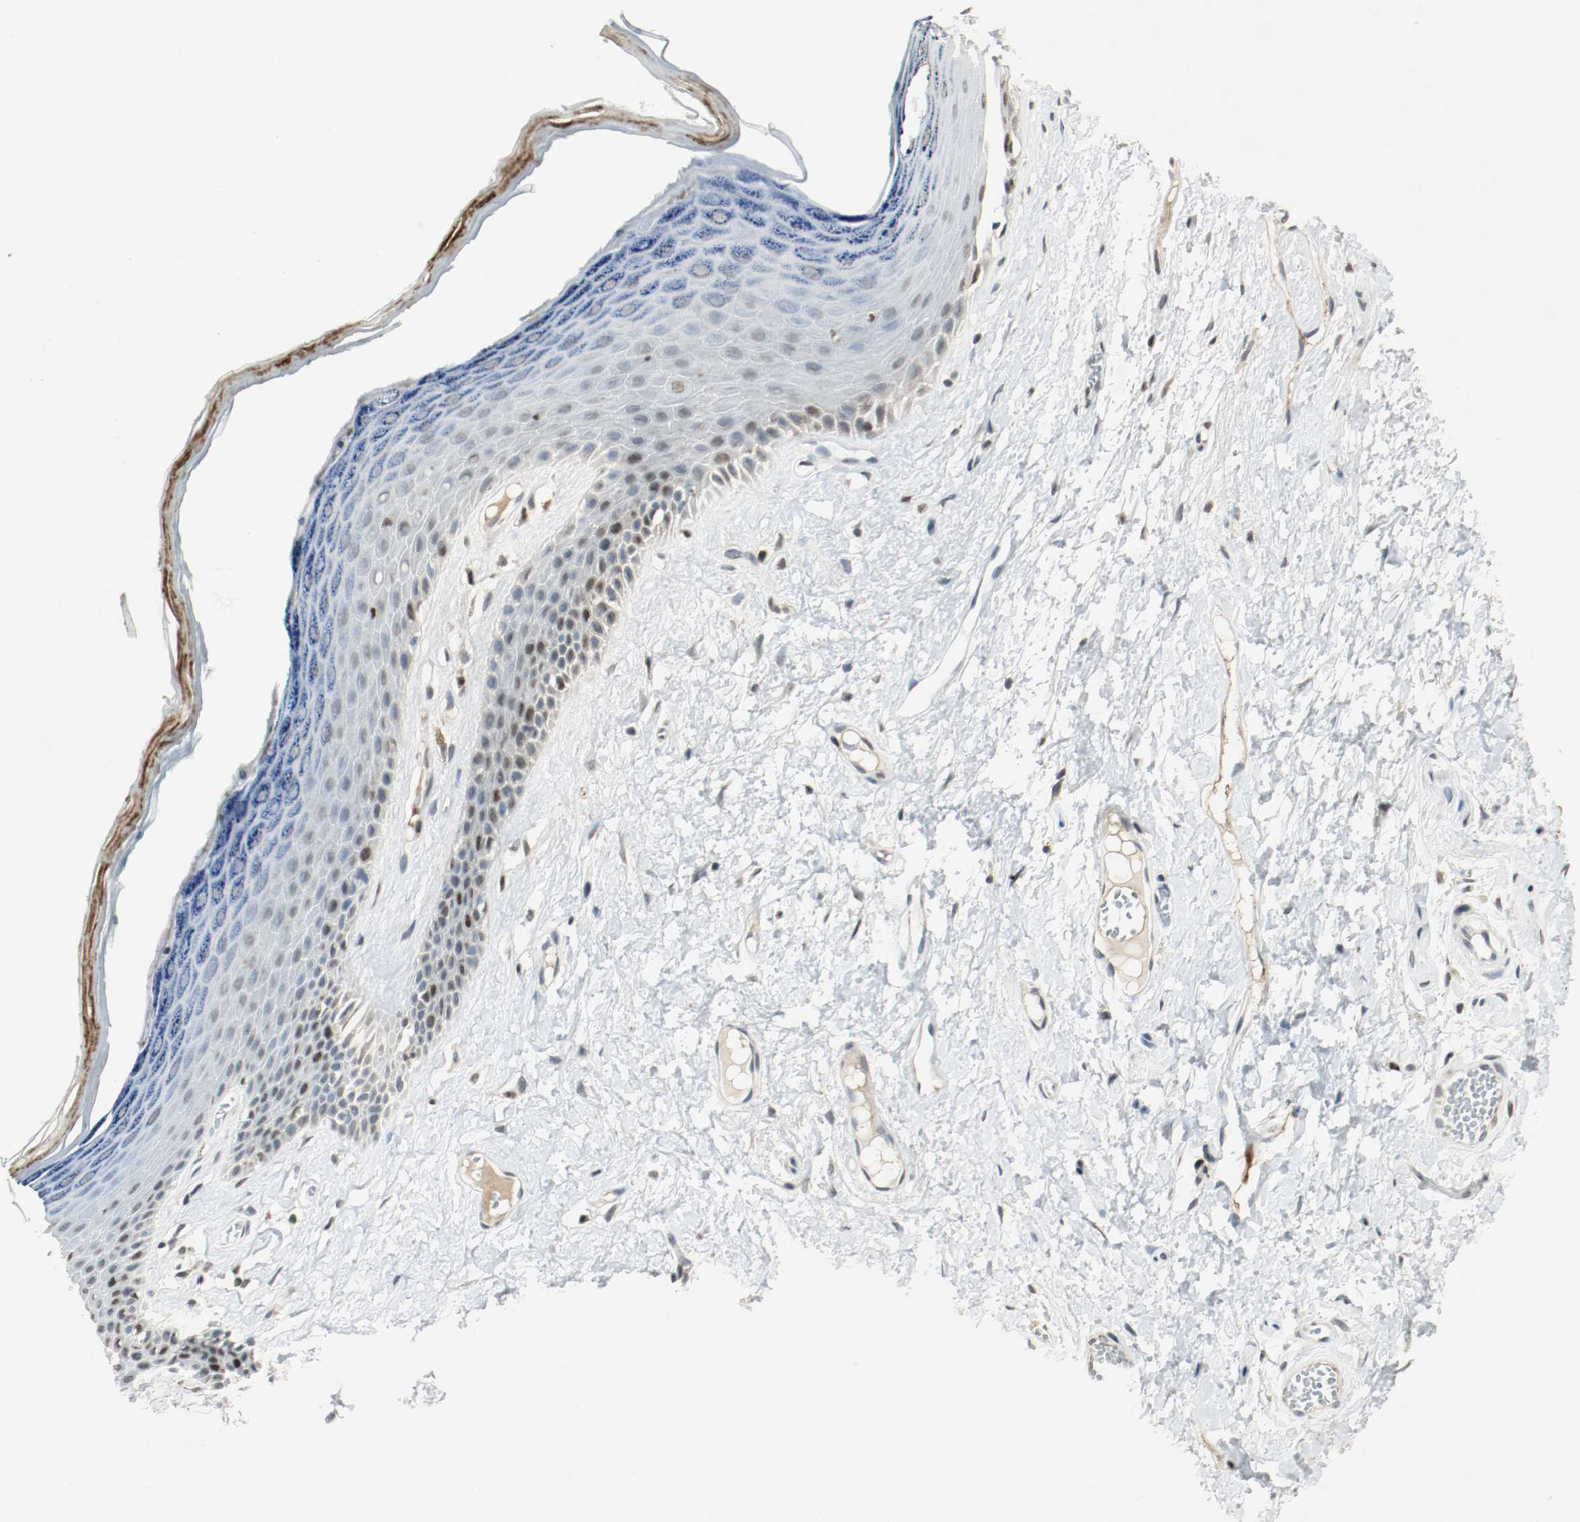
{"staining": {"intensity": "moderate", "quantity": "<25%", "location": "nuclear"}, "tissue": "skin", "cell_type": "Epidermal cells", "image_type": "normal", "snomed": [{"axis": "morphology", "description": "Normal tissue, NOS"}, {"axis": "morphology", "description": "Inflammation, NOS"}, {"axis": "topography", "description": "Vulva"}], "caption": "Immunohistochemical staining of benign skin reveals moderate nuclear protein expression in about <25% of epidermal cells. Immunohistochemistry (ihc) stains the protein in brown and the nuclei are stained blue.", "gene": "DNMT1", "patient": {"sex": "female", "age": 84}}